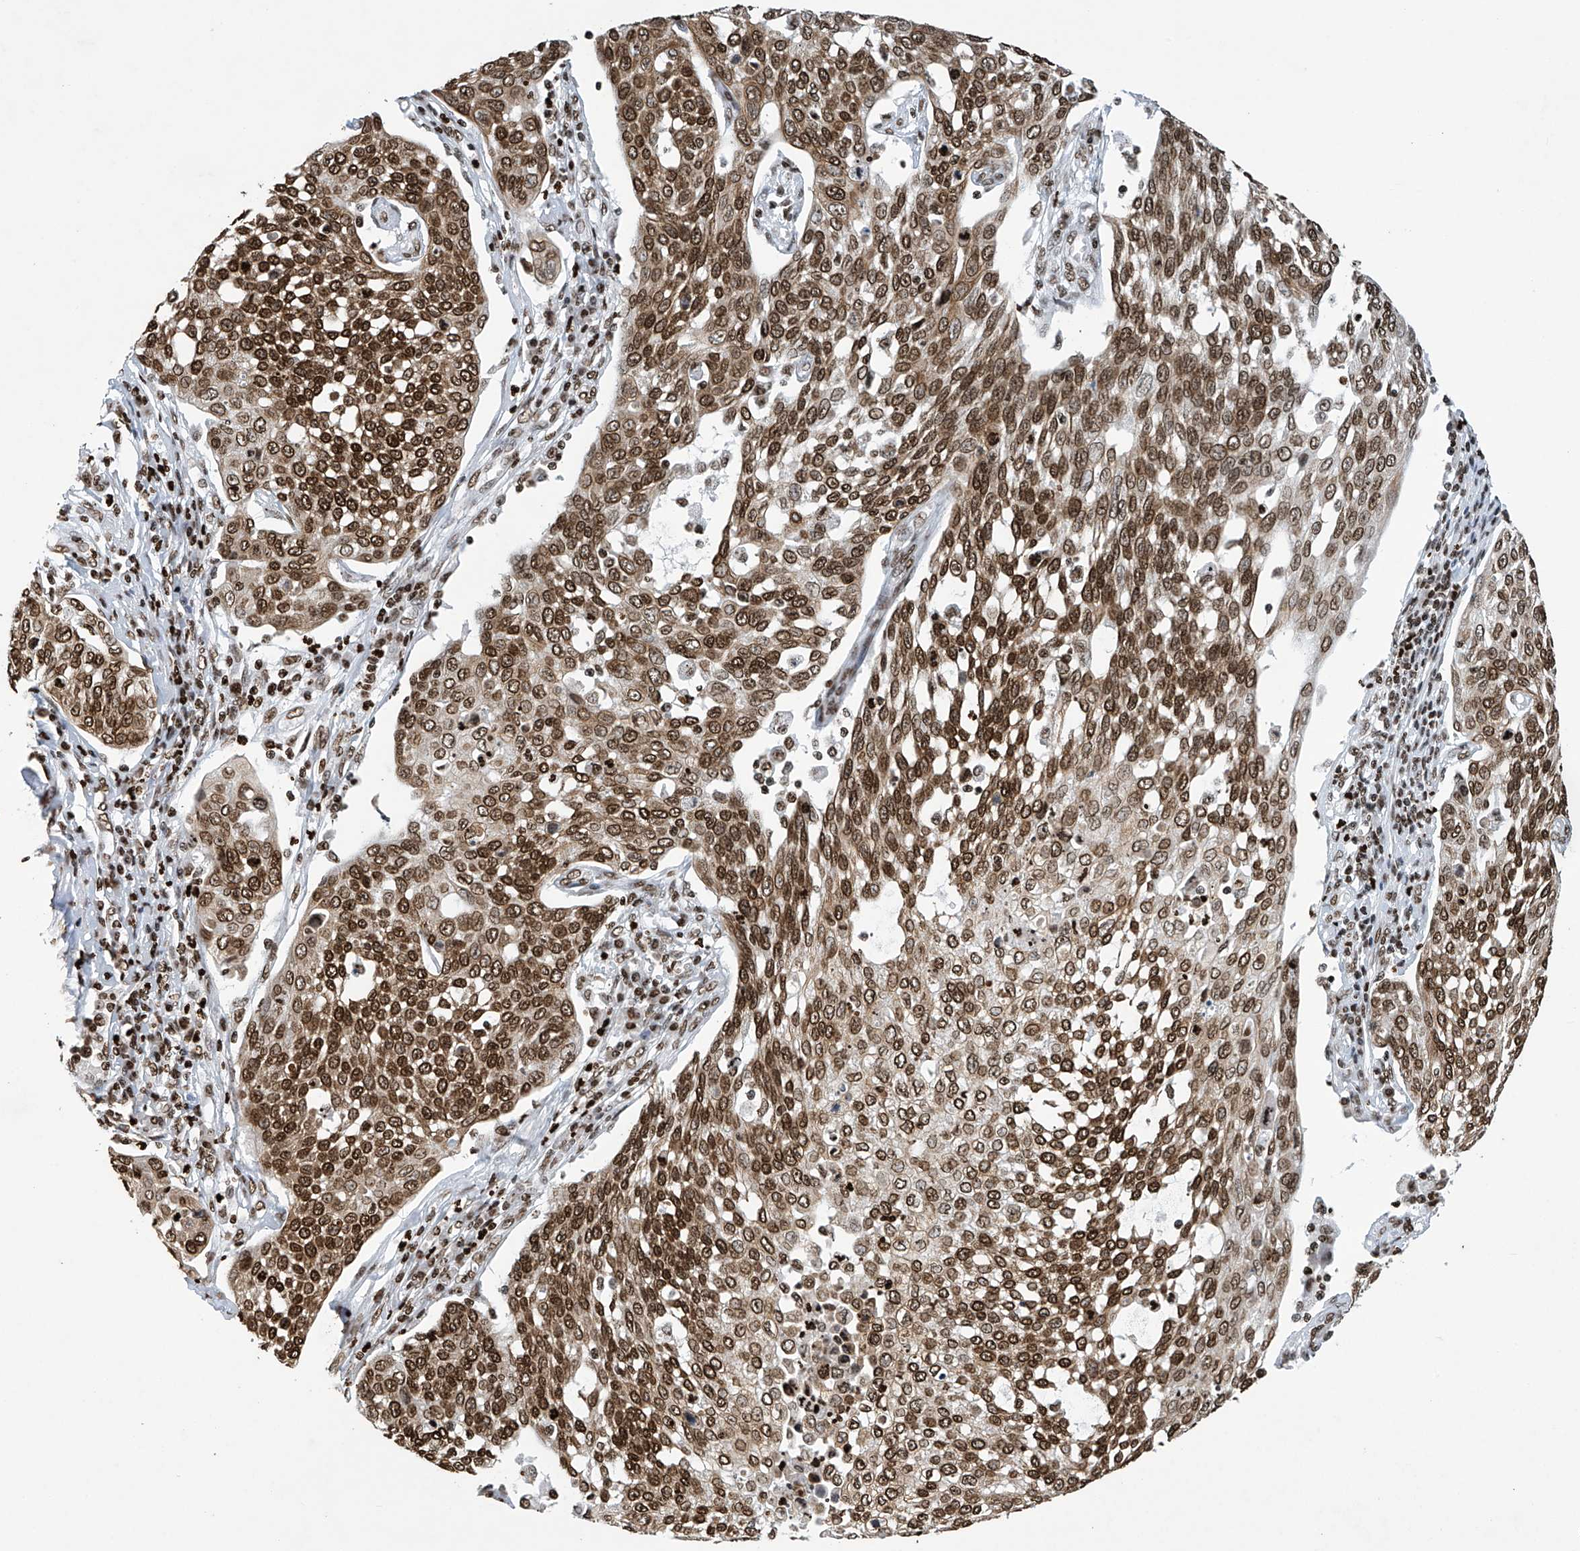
{"staining": {"intensity": "strong", "quantity": ">75%", "location": "cytoplasmic/membranous,nuclear"}, "tissue": "cervical cancer", "cell_type": "Tumor cells", "image_type": "cancer", "snomed": [{"axis": "morphology", "description": "Squamous cell carcinoma, NOS"}, {"axis": "topography", "description": "Cervix"}], "caption": "This histopathology image displays IHC staining of human cervical squamous cell carcinoma, with high strong cytoplasmic/membranous and nuclear positivity in approximately >75% of tumor cells.", "gene": "H4C16", "patient": {"sex": "female", "age": 34}}